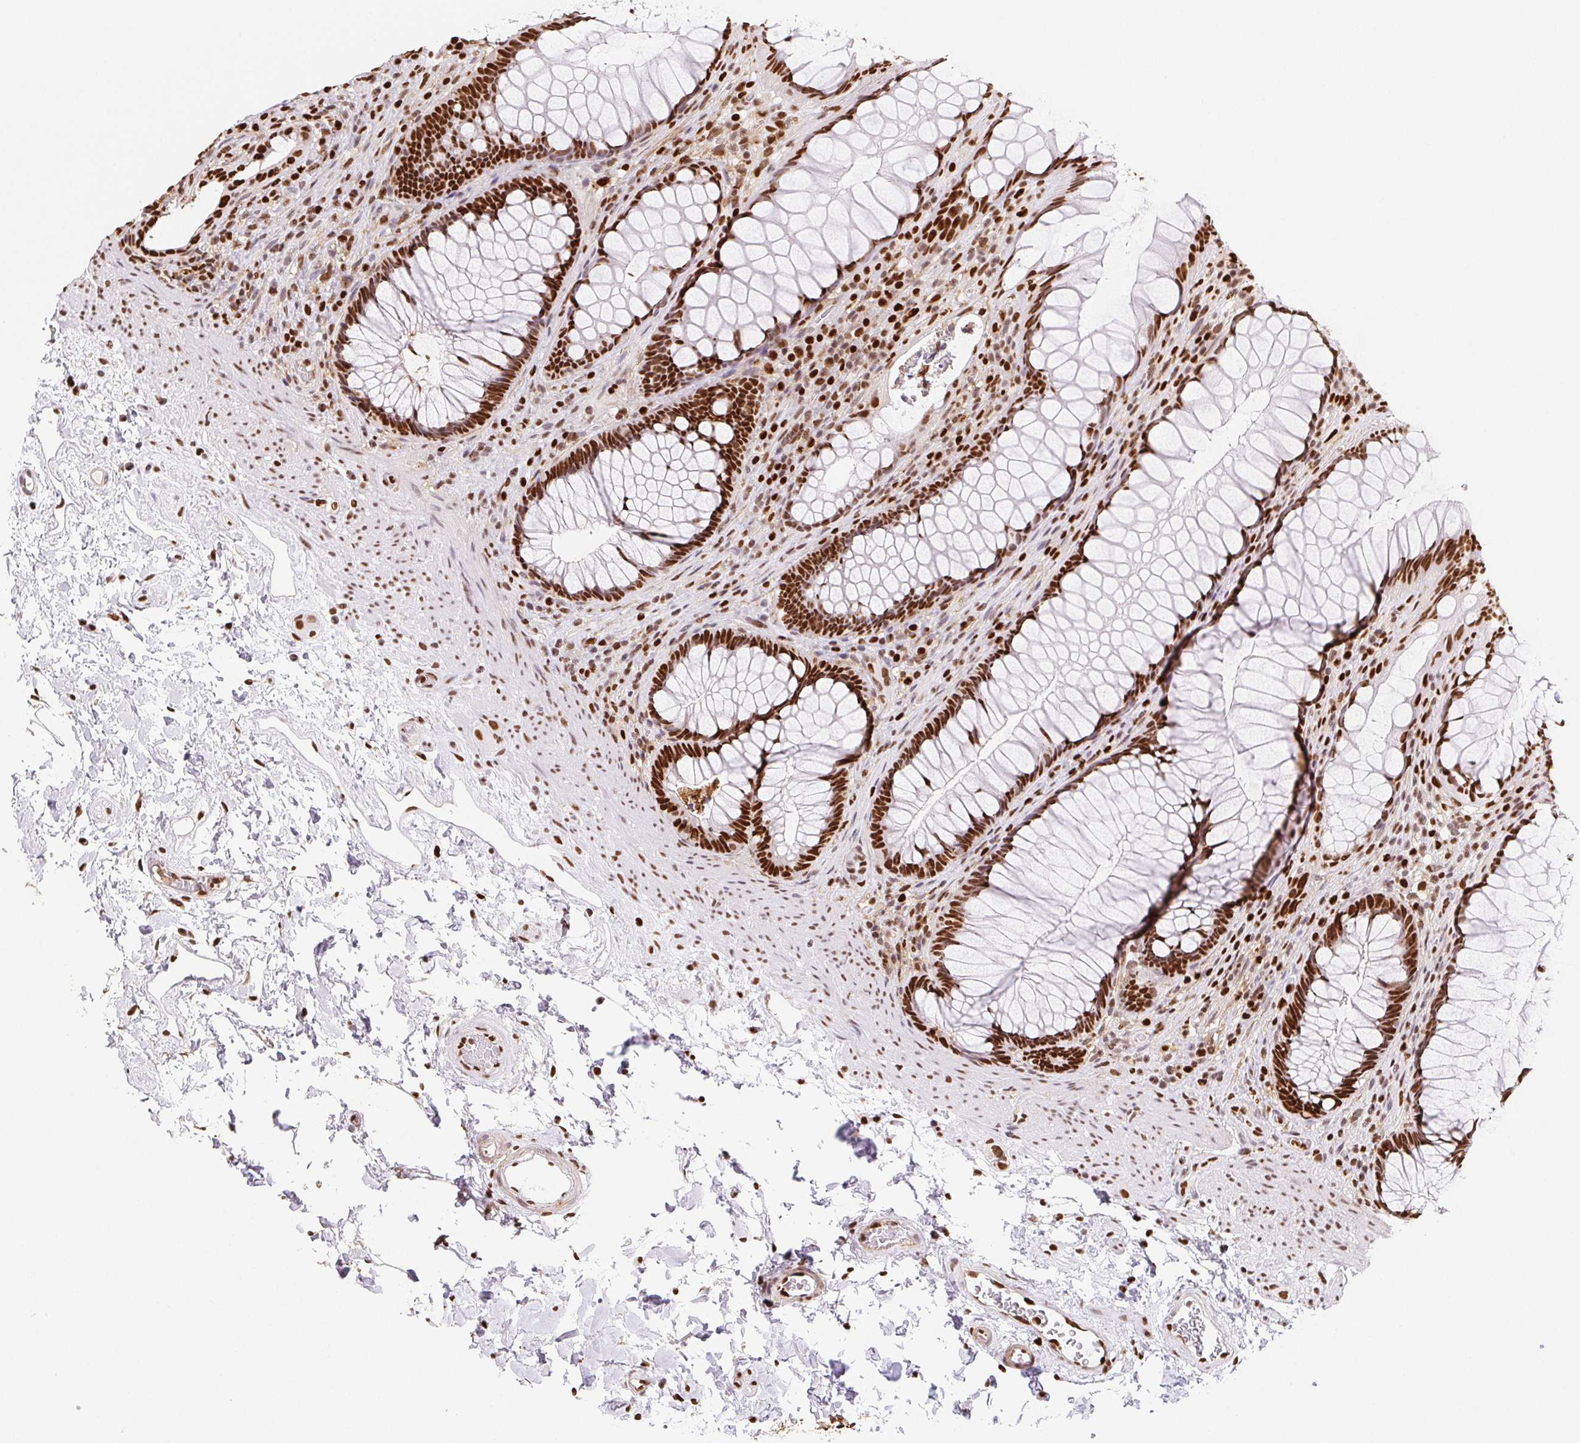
{"staining": {"intensity": "strong", "quantity": ">75%", "location": "nuclear"}, "tissue": "rectum", "cell_type": "Glandular cells", "image_type": "normal", "snomed": [{"axis": "morphology", "description": "Normal tissue, NOS"}, {"axis": "topography", "description": "Smooth muscle"}, {"axis": "topography", "description": "Rectum"}], "caption": "A brown stain highlights strong nuclear expression of a protein in glandular cells of unremarkable rectum.", "gene": "SETSIP", "patient": {"sex": "male", "age": 53}}